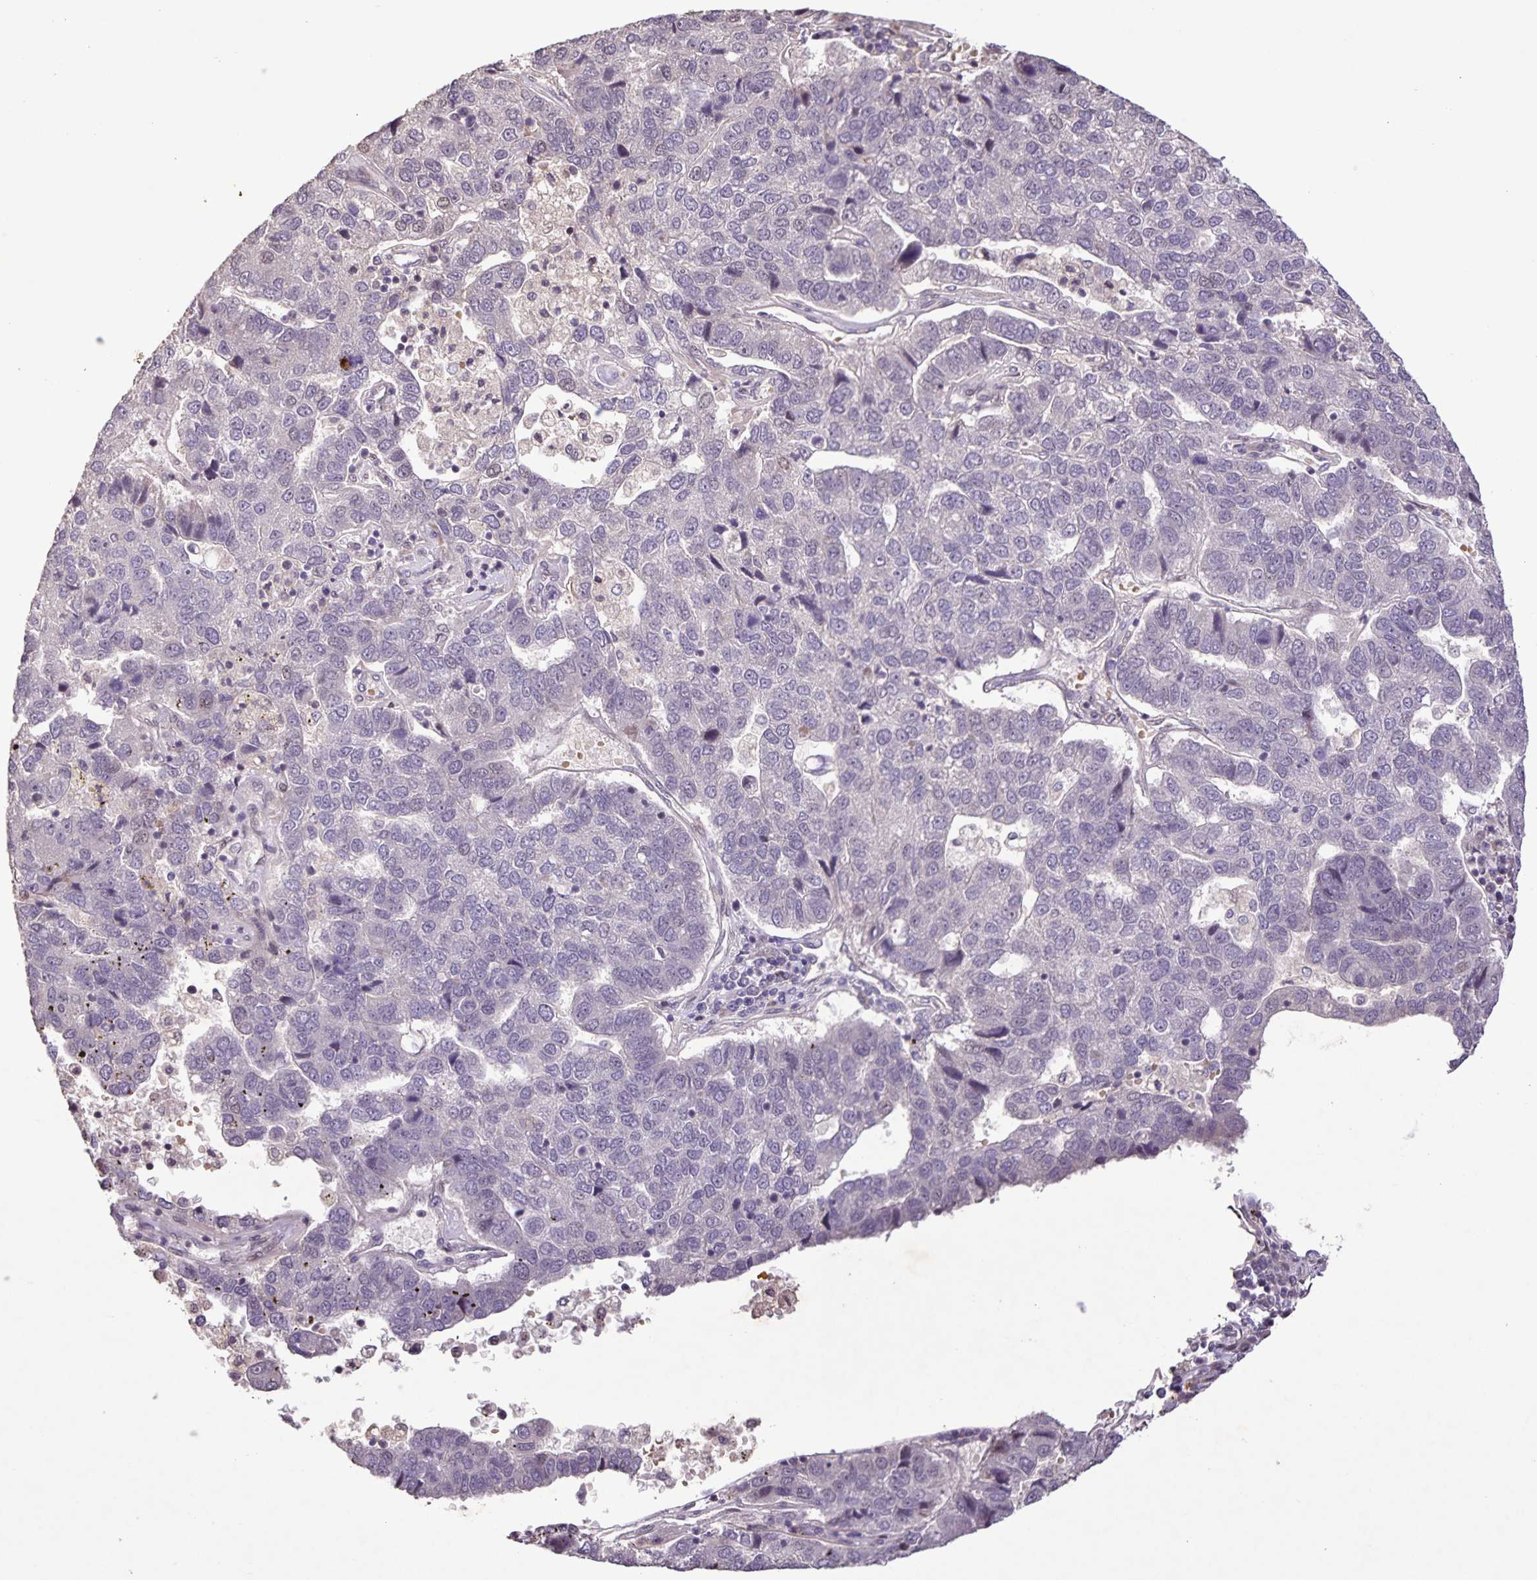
{"staining": {"intensity": "negative", "quantity": "none", "location": "none"}, "tissue": "pancreatic cancer", "cell_type": "Tumor cells", "image_type": "cancer", "snomed": [{"axis": "morphology", "description": "Adenocarcinoma, NOS"}, {"axis": "topography", "description": "Pancreas"}], "caption": "IHC histopathology image of neoplastic tissue: pancreatic cancer stained with DAB displays no significant protein staining in tumor cells.", "gene": "GDF2", "patient": {"sex": "female", "age": 61}}